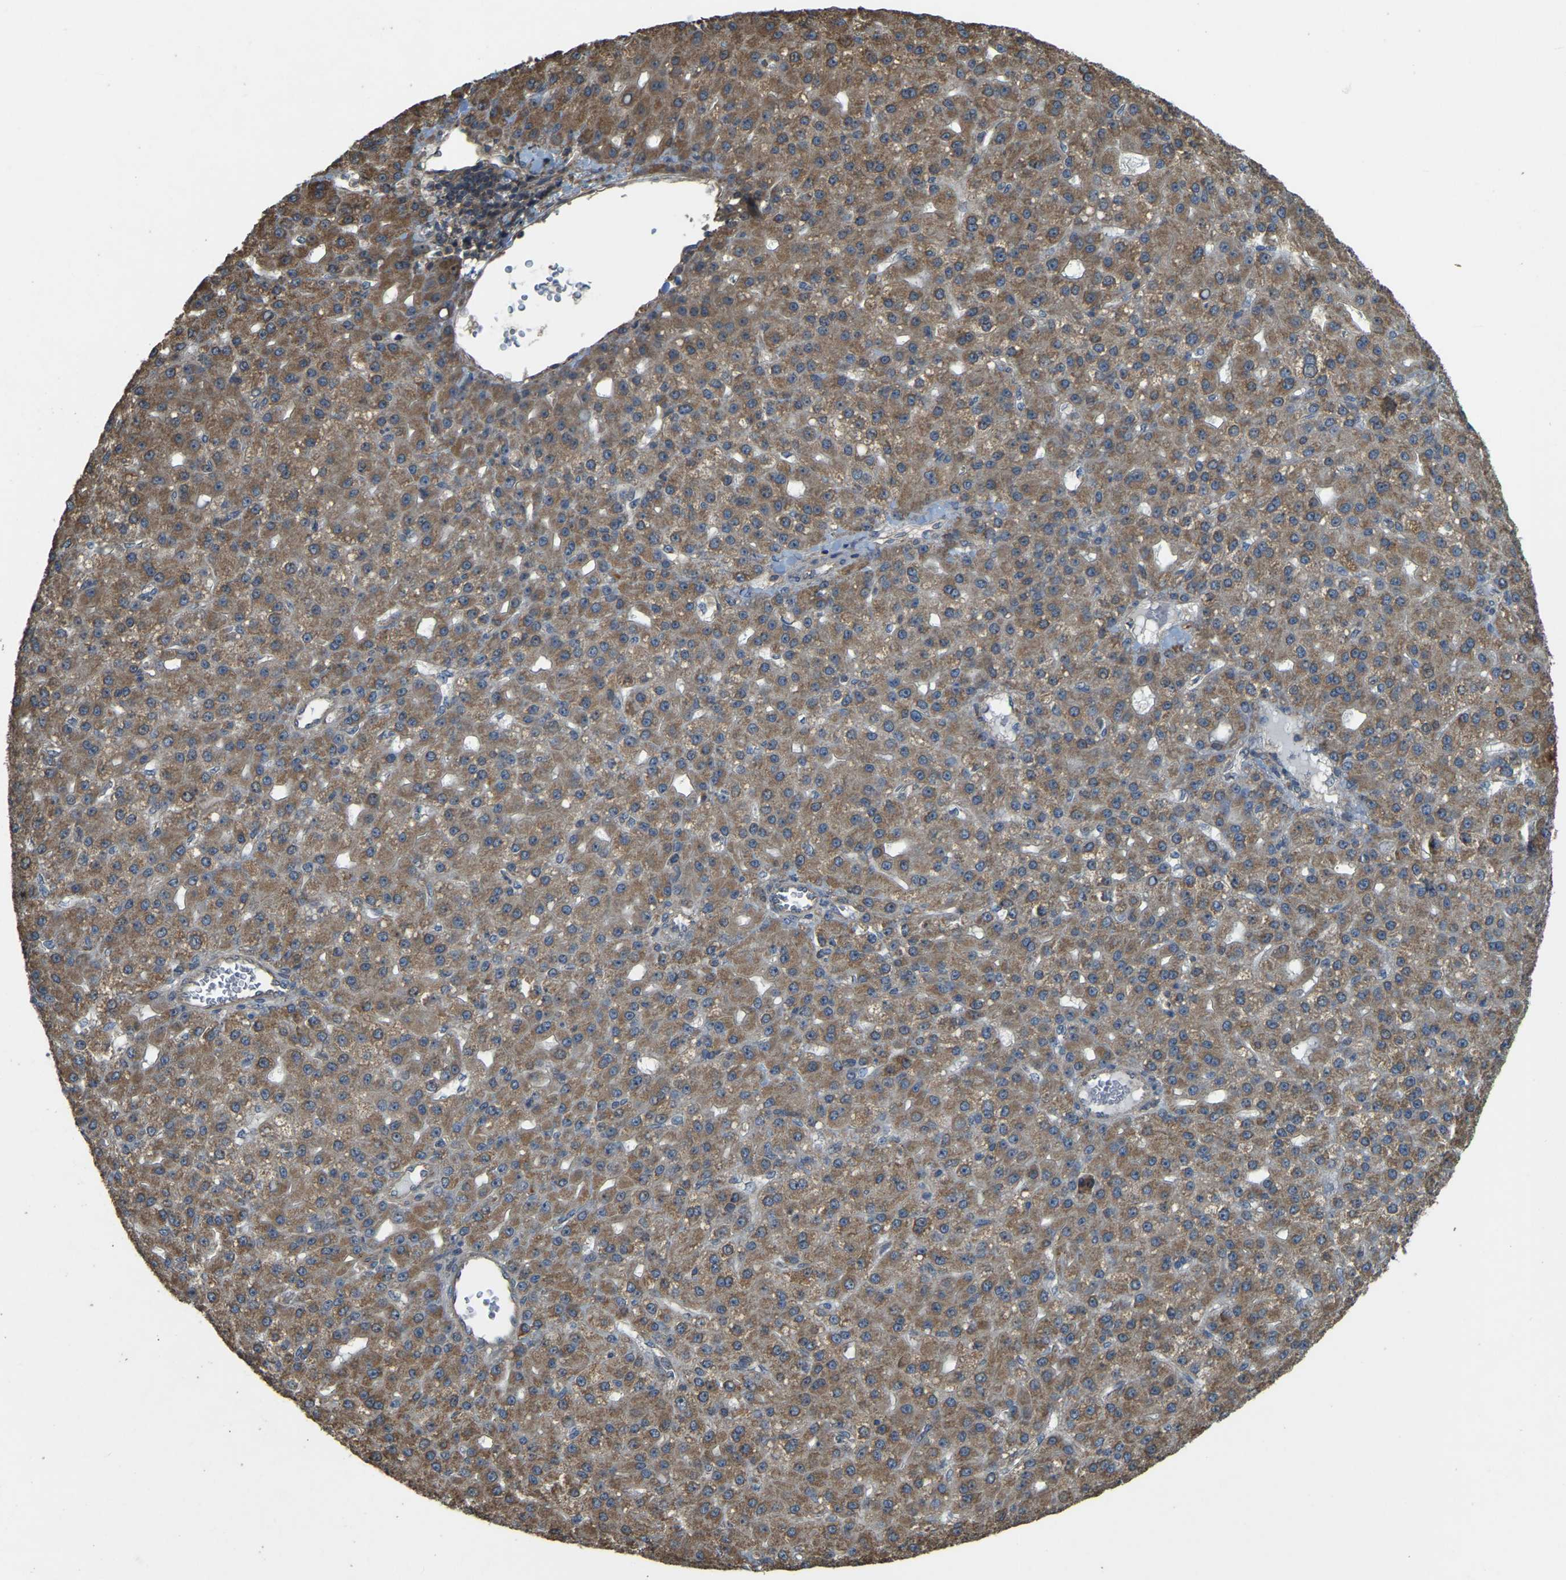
{"staining": {"intensity": "moderate", "quantity": ">75%", "location": "cytoplasmic/membranous"}, "tissue": "liver cancer", "cell_type": "Tumor cells", "image_type": "cancer", "snomed": [{"axis": "morphology", "description": "Carcinoma, Hepatocellular, NOS"}, {"axis": "topography", "description": "Liver"}], "caption": "Protein analysis of hepatocellular carcinoma (liver) tissue shows moderate cytoplasmic/membranous staining in about >75% of tumor cells.", "gene": "GNG2", "patient": {"sex": "male", "age": 67}}